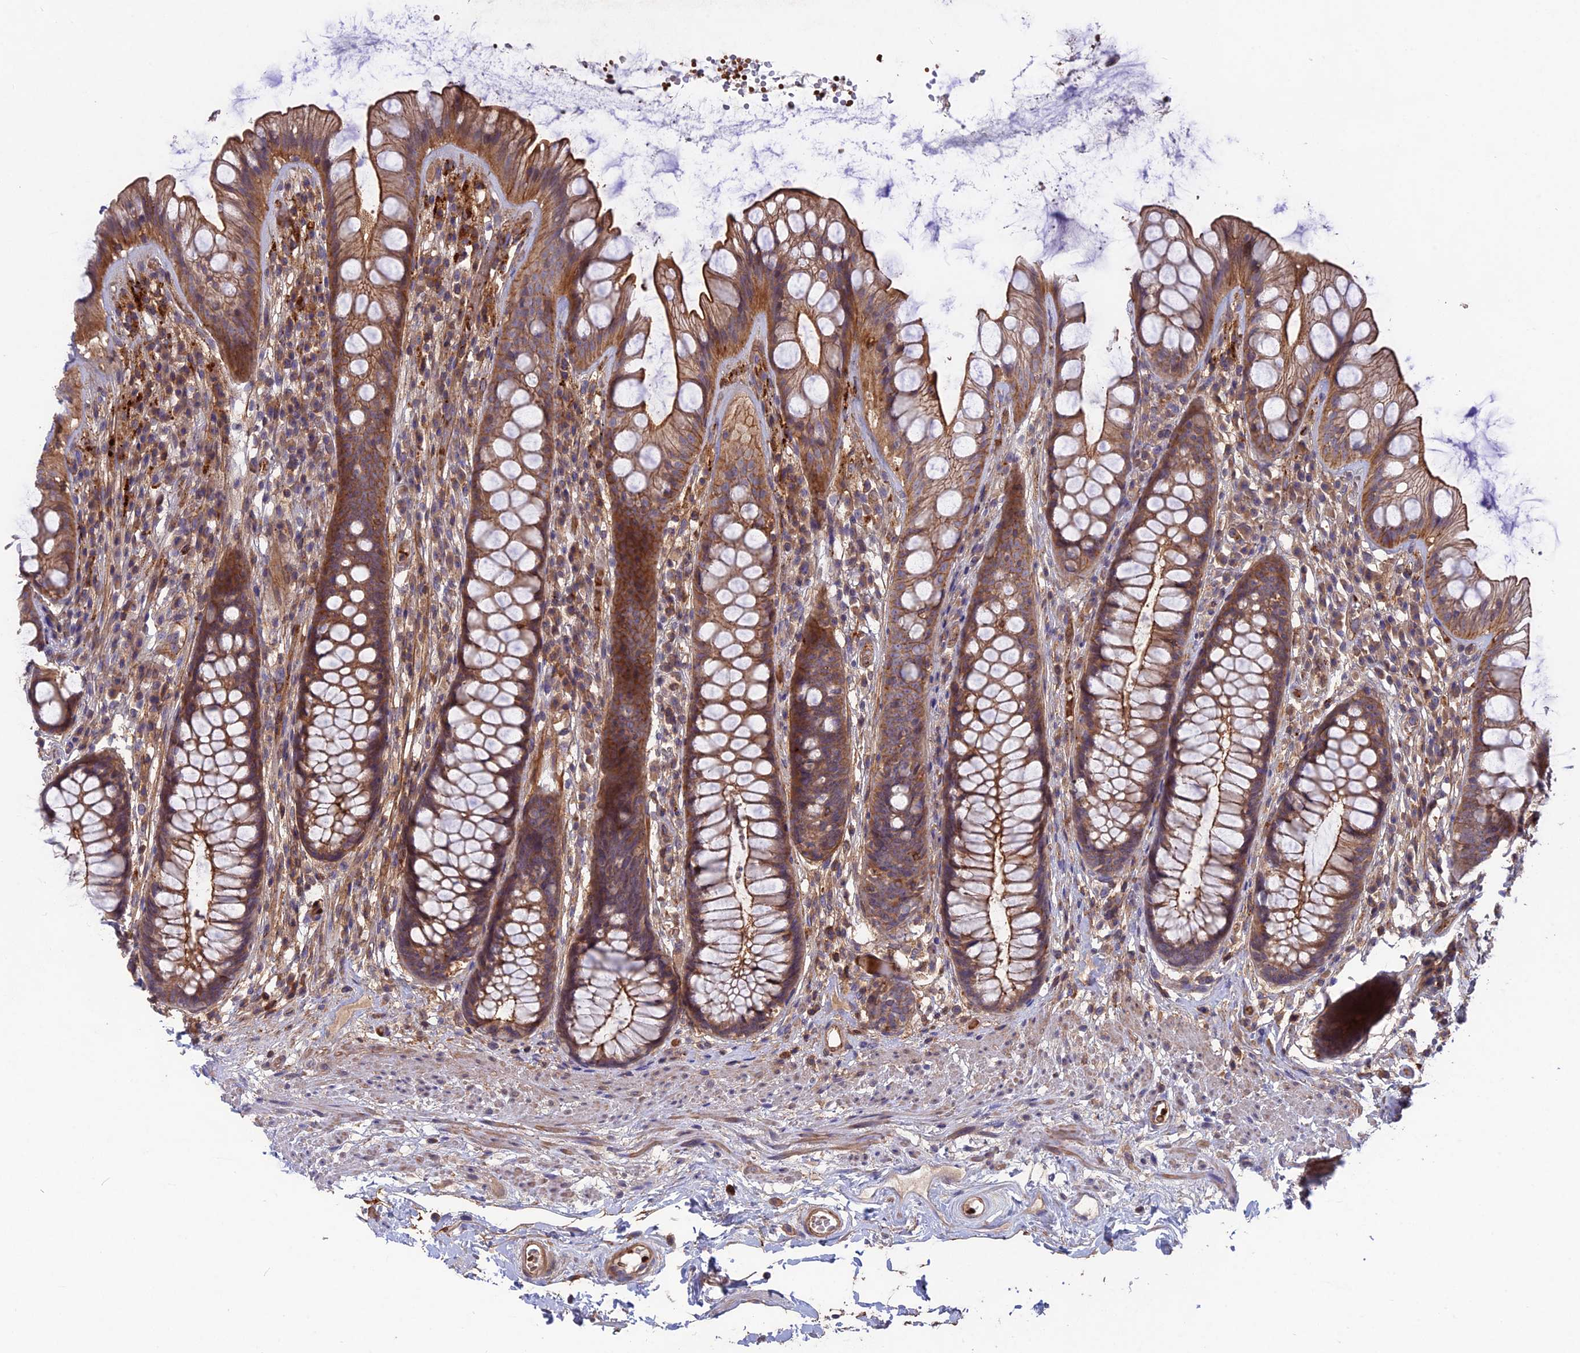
{"staining": {"intensity": "moderate", "quantity": ">75%", "location": "cytoplasmic/membranous"}, "tissue": "rectum", "cell_type": "Glandular cells", "image_type": "normal", "snomed": [{"axis": "morphology", "description": "Normal tissue, NOS"}, {"axis": "topography", "description": "Rectum"}], "caption": "Benign rectum exhibits moderate cytoplasmic/membranous expression in approximately >75% of glandular cells, visualized by immunohistochemistry. (IHC, brightfield microscopy, high magnification).", "gene": "CPNE7", "patient": {"sex": "male", "age": 74}}